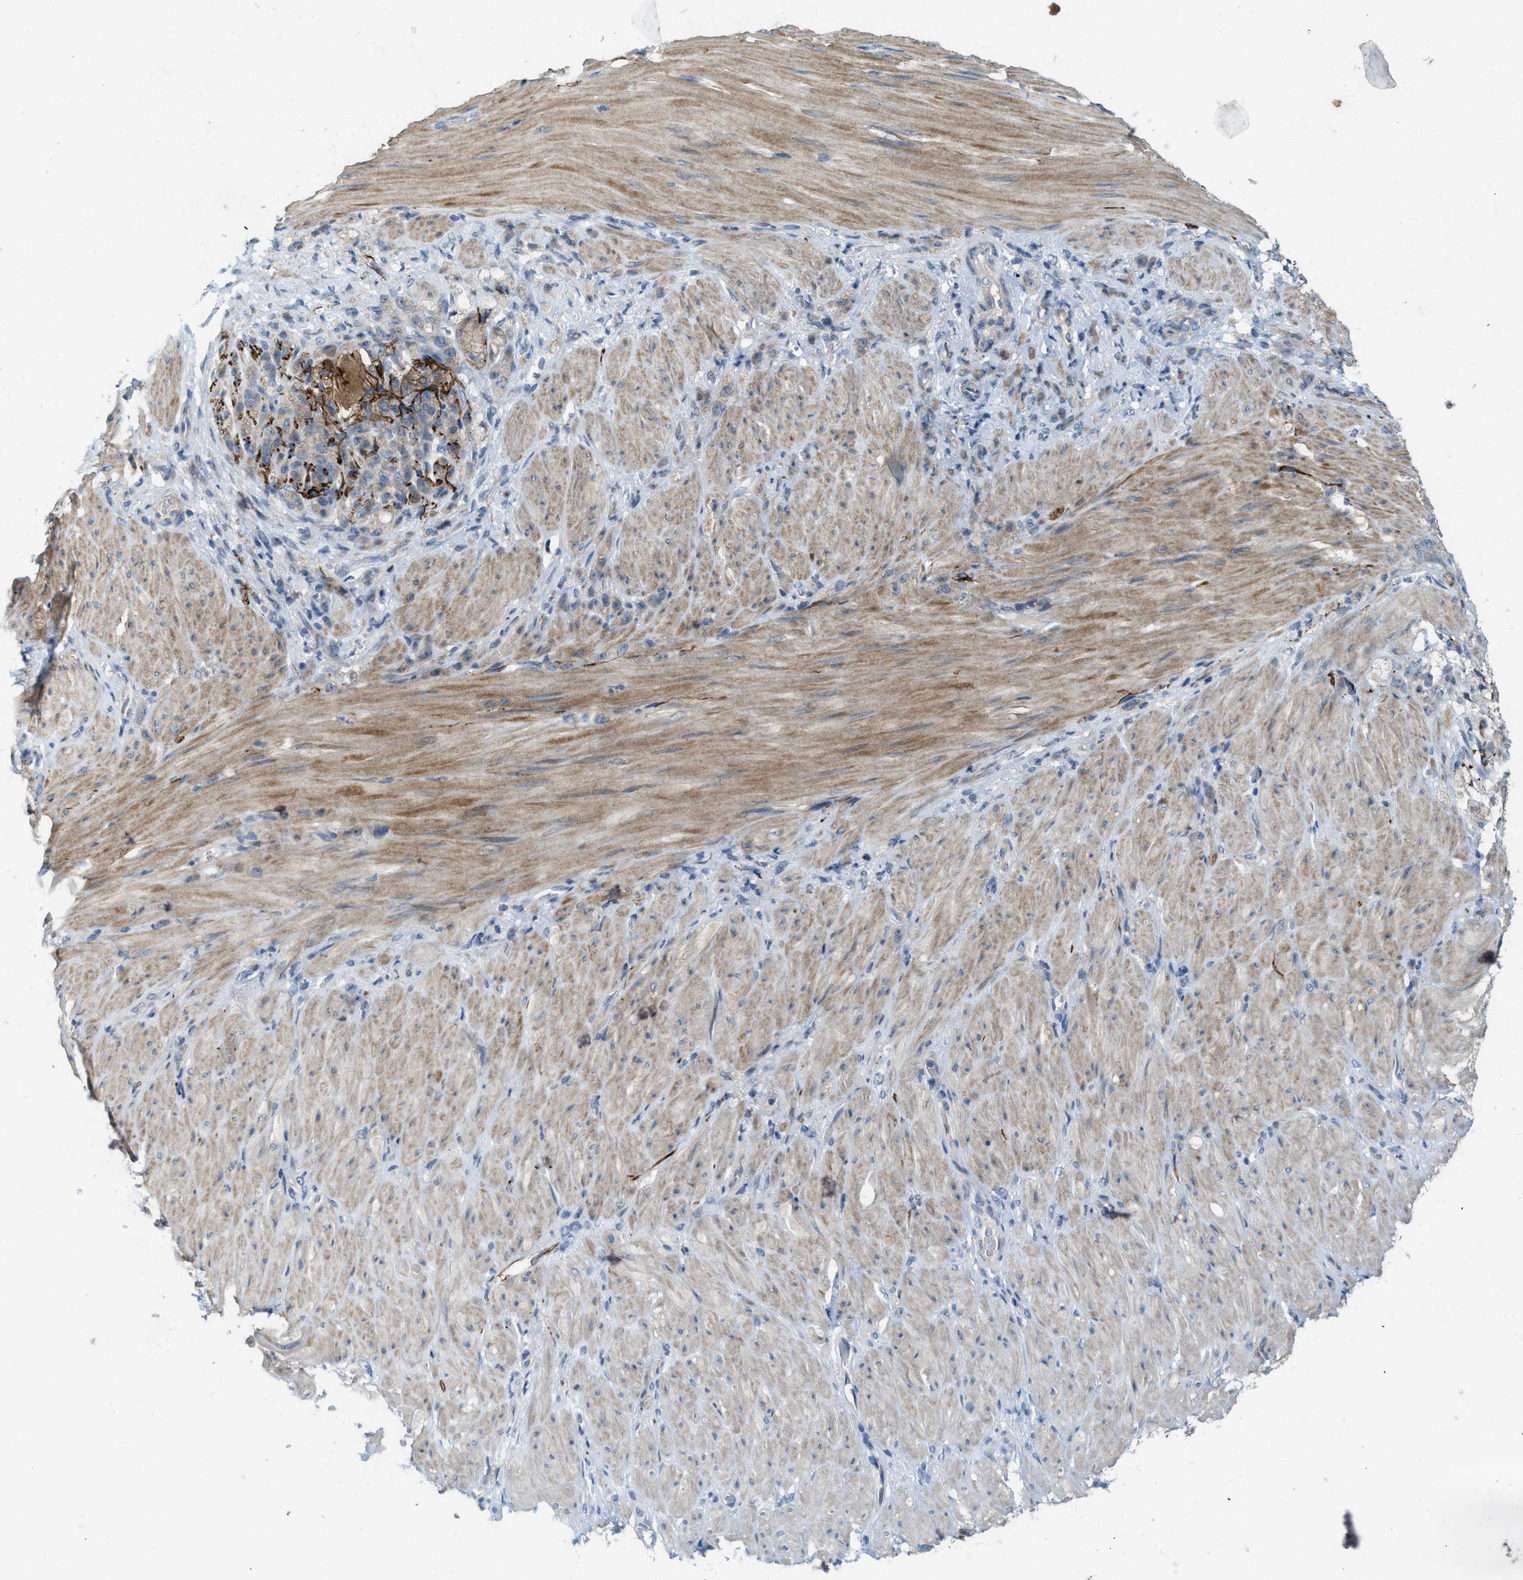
{"staining": {"intensity": "strong", "quantity": "<25%", "location": "cytoplasmic/membranous"}, "tissue": "stomach cancer", "cell_type": "Tumor cells", "image_type": "cancer", "snomed": [{"axis": "morphology", "description": "Normal tissue, NOS"}, {"axis": "morphology", "description": "Adenocarcinoma, NOS"}, {"axis": "topography", "description": "Stomach"}], "caption": "An immunohistochemistry image of tumor tissue is shown. Protein staining in brown shows strong cytoplasmic/membranous positivity in adenocarcinoma (stomach) within tumor cells.", "gene": "URGCP", "patient": {"sex": "male", "age": 82}}